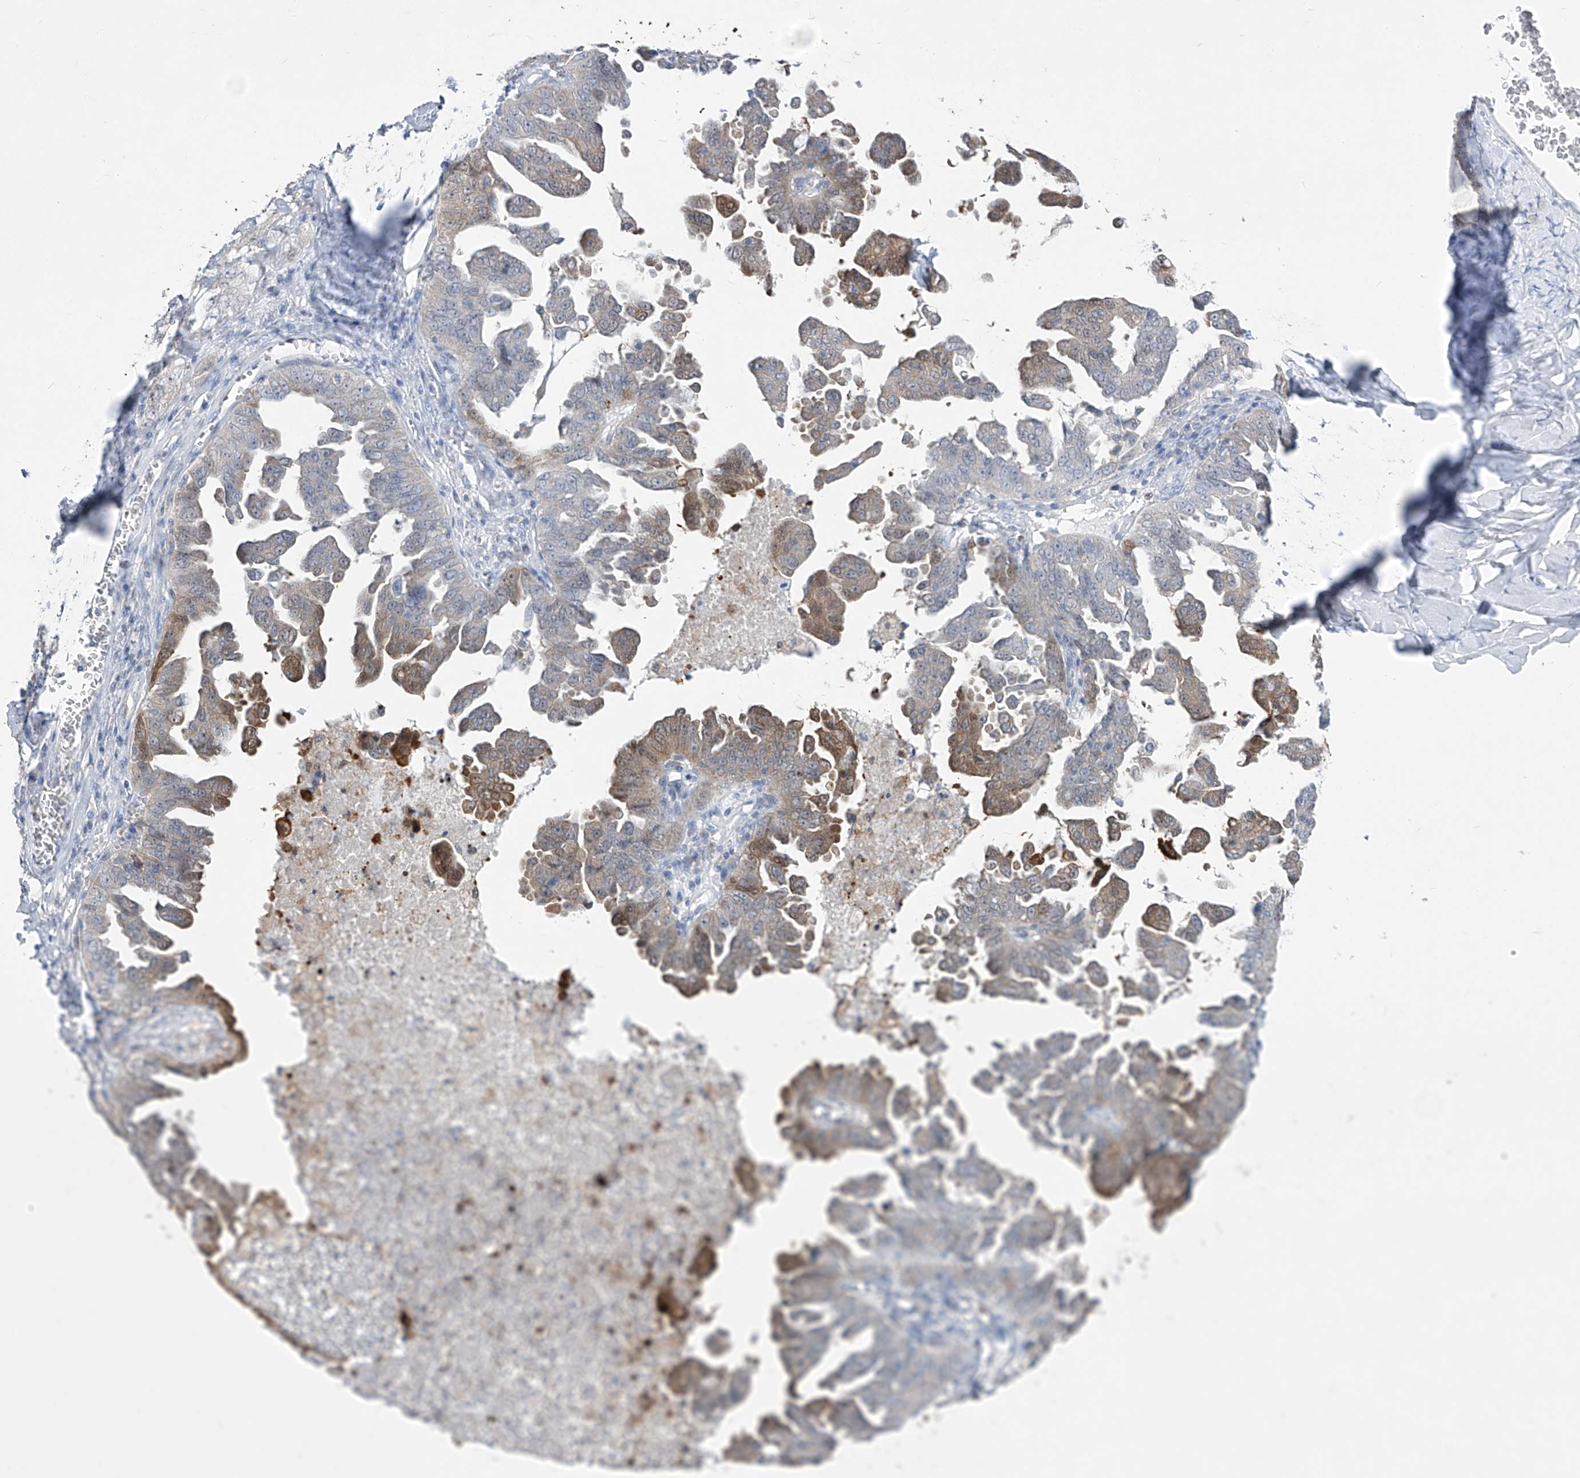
{"staining": {"intensity": "moderate", "quantity": "<25%", "location": "cytoplasmic/membranous"}, "tissue": "ovarian cancer", "cell_type": "Tumor cells", "image_type": "cancer", "snomed": [{"axis": "morphology", "description": "Carcinoma, endometroid"}, {"axis": "topography", "description": "Ovary"}], "caption": "Immunohistochemistry staining of endometroid carcinoma (ovarian), which reveals low levels of moderate cytoplasmic/membranous positivity in about <25% of tumor cells indicating moderate cytoplasmic/membranous protein positivity. The staining was performed using DAB (3,3'-diaminobenzidine) (brown) for protein detection and nuclei were counterstained in hematoxylin (blue).", "gene": "UFL1", "patient": {"sex": "female", "age": 62}}